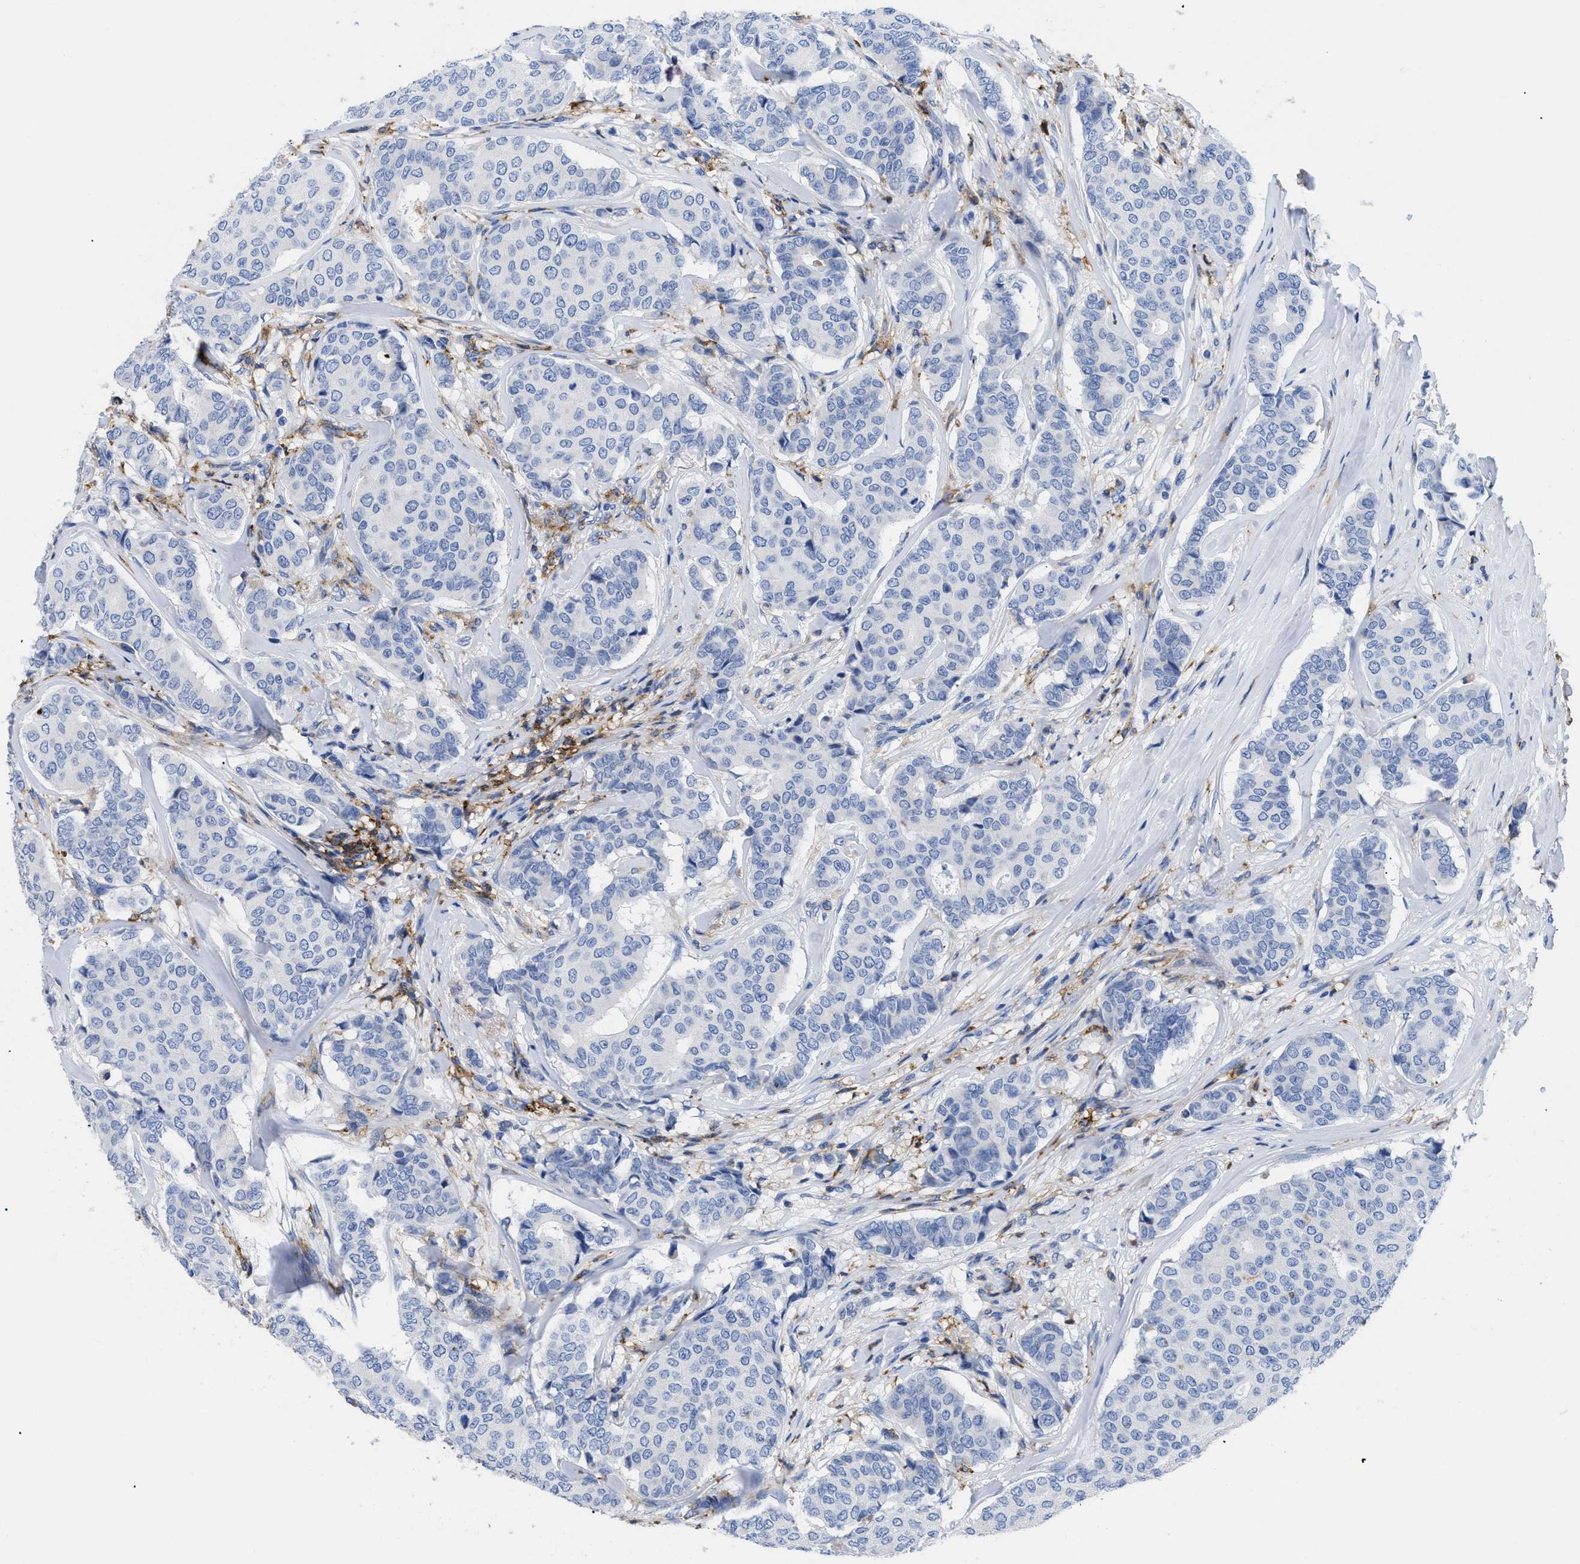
{"staining": {"intensity": "negative", "quantity": "none", "location": "none"}, "tissue": "breast cancer", "cell_type": "Tumor cells", "image_type": "cancer", "snomed": [{"axis": "morphology", "description": "Duct carcinoma"}, {"axis": "topography", "description": "Breast"}], "caption": "Image shows no significant protein expression in tumor cells of intraductal carcinoma (breast).", "gene": "HLA-DPA1", "patient": {"sex": "female", "age": 75}}